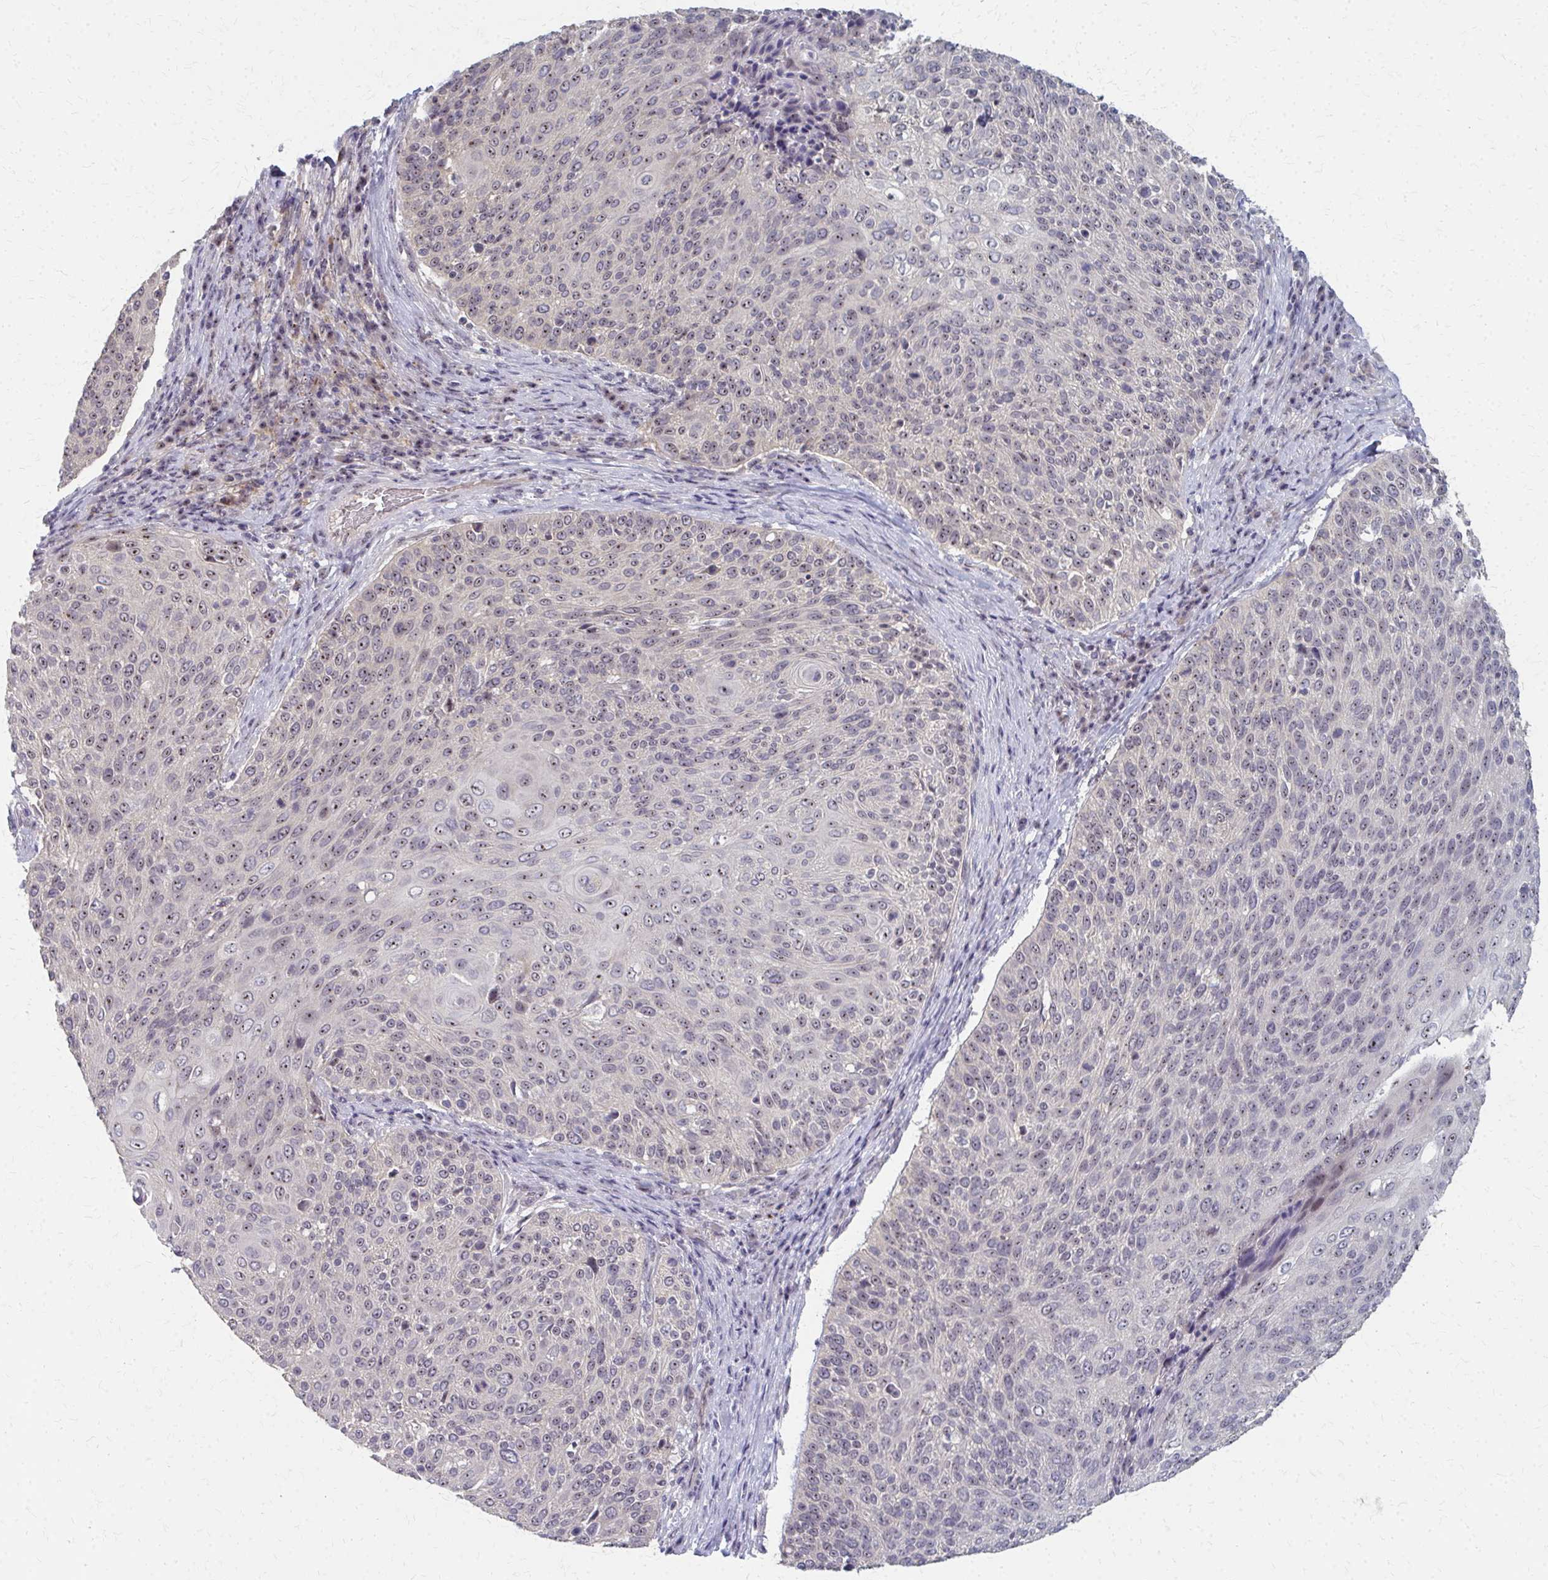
{"staining": {"intensity": "weak", "quantity": "25%-75%", "location": "nuclear"}, "tissue": "cervical cancer", "cell_type": "Tumor cells", "image_type": "cancer", "snomed": [{"axis": "morphology", "description": "Squamous cell carcinoma, NOS"}, {"axis": "topography", "description": "Cervix"}], "caption": "The immunohistochemical stain highlights weak nuclear expression in tumor cells of cervical cancer (squamous cell carcinoma) tissue.", "gene": "NUDT16", "patient": {"sex": "female", "age": 31}}